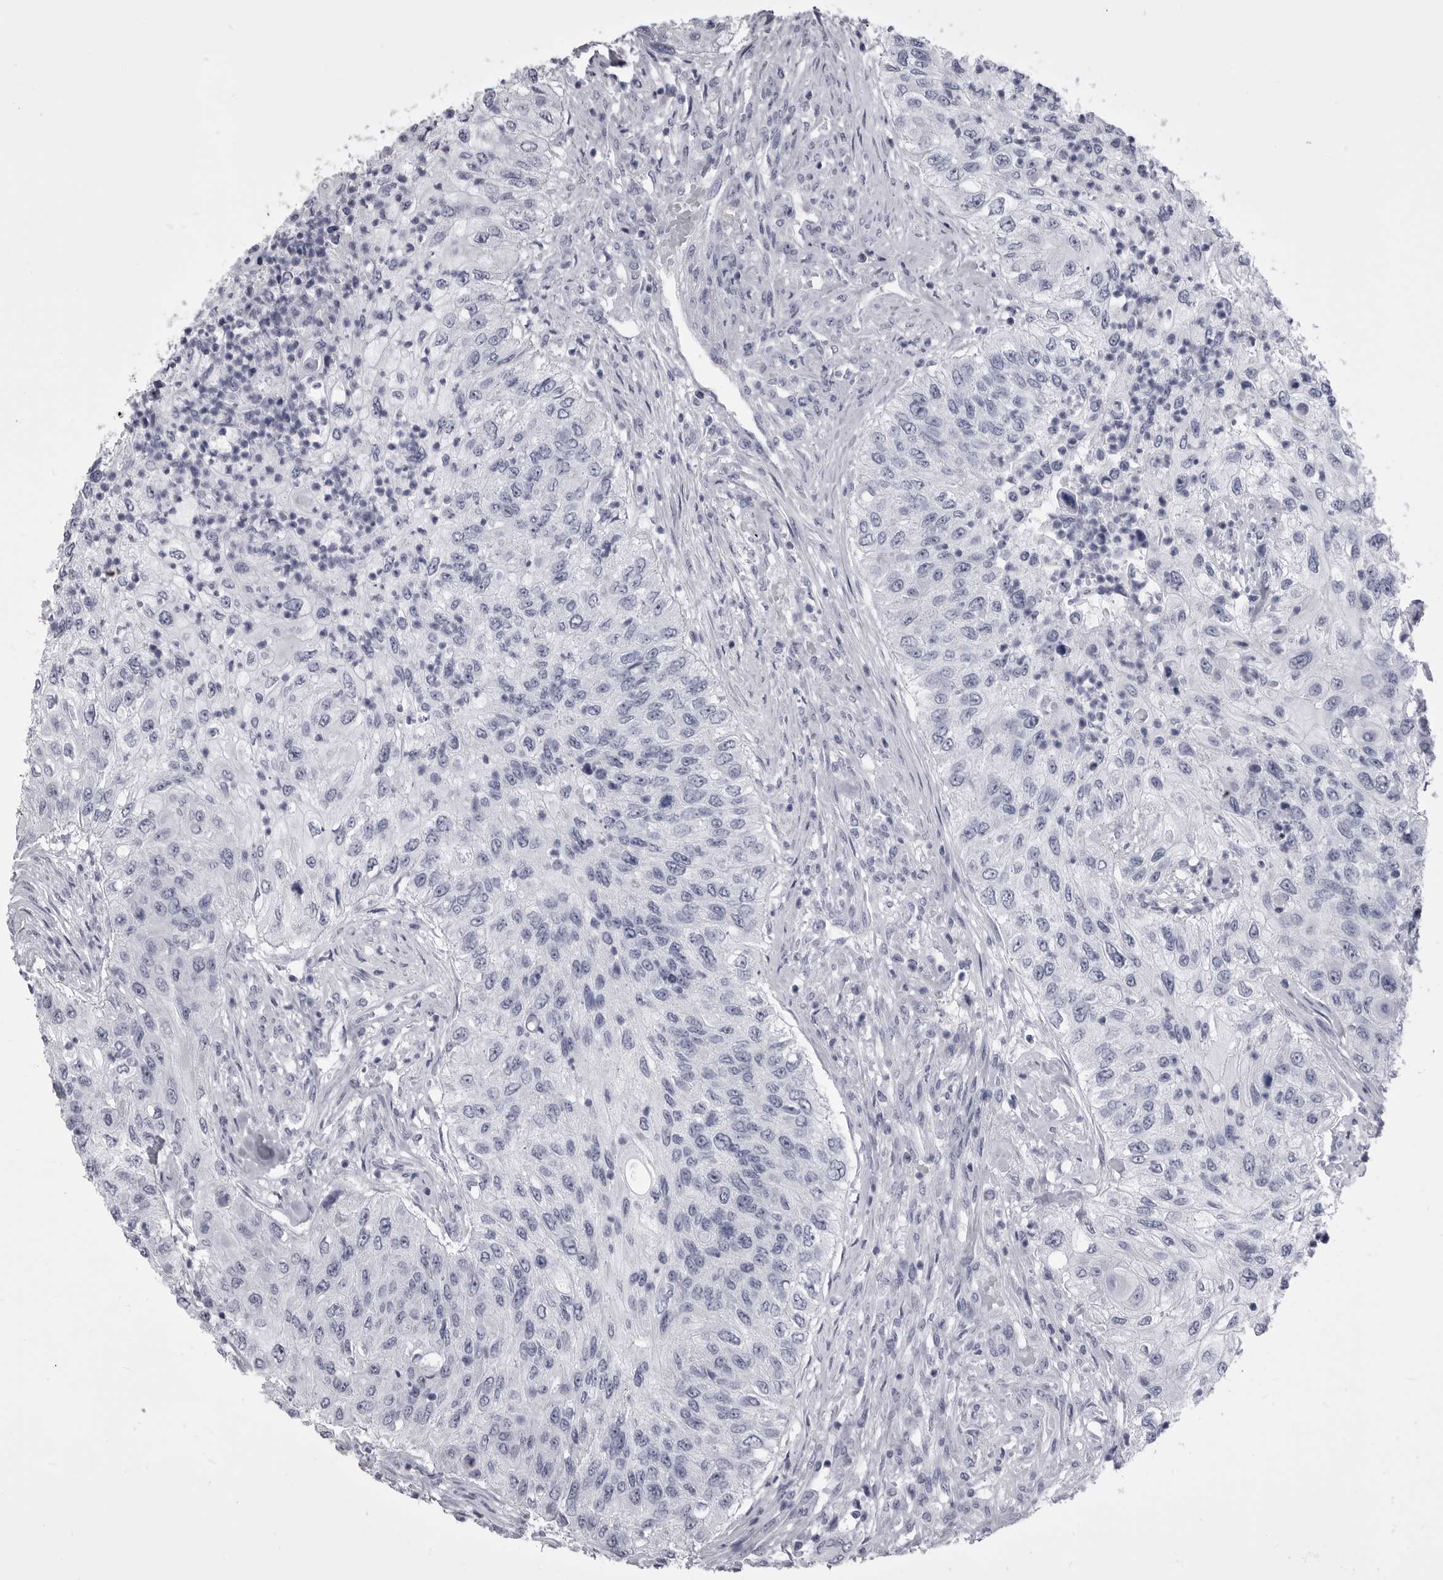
{"staining": {"intensity": "negative", "quantity": "none", "location": "none"}, "tissue": "urothelial cancer", "cell_type": "Tumor cells", "image_type": "cancer", "snomed": [{"axis": "morphology", "description": "Urothelial carcinoma, High grade"}, {"axis": "topography", "description": "Urinary bladder"}], "caption": "Tumor cells are negative for protein expression in human urothelial cancer.", "gene": "ANK2", "patient": {"sex": "female", "age": 60}}